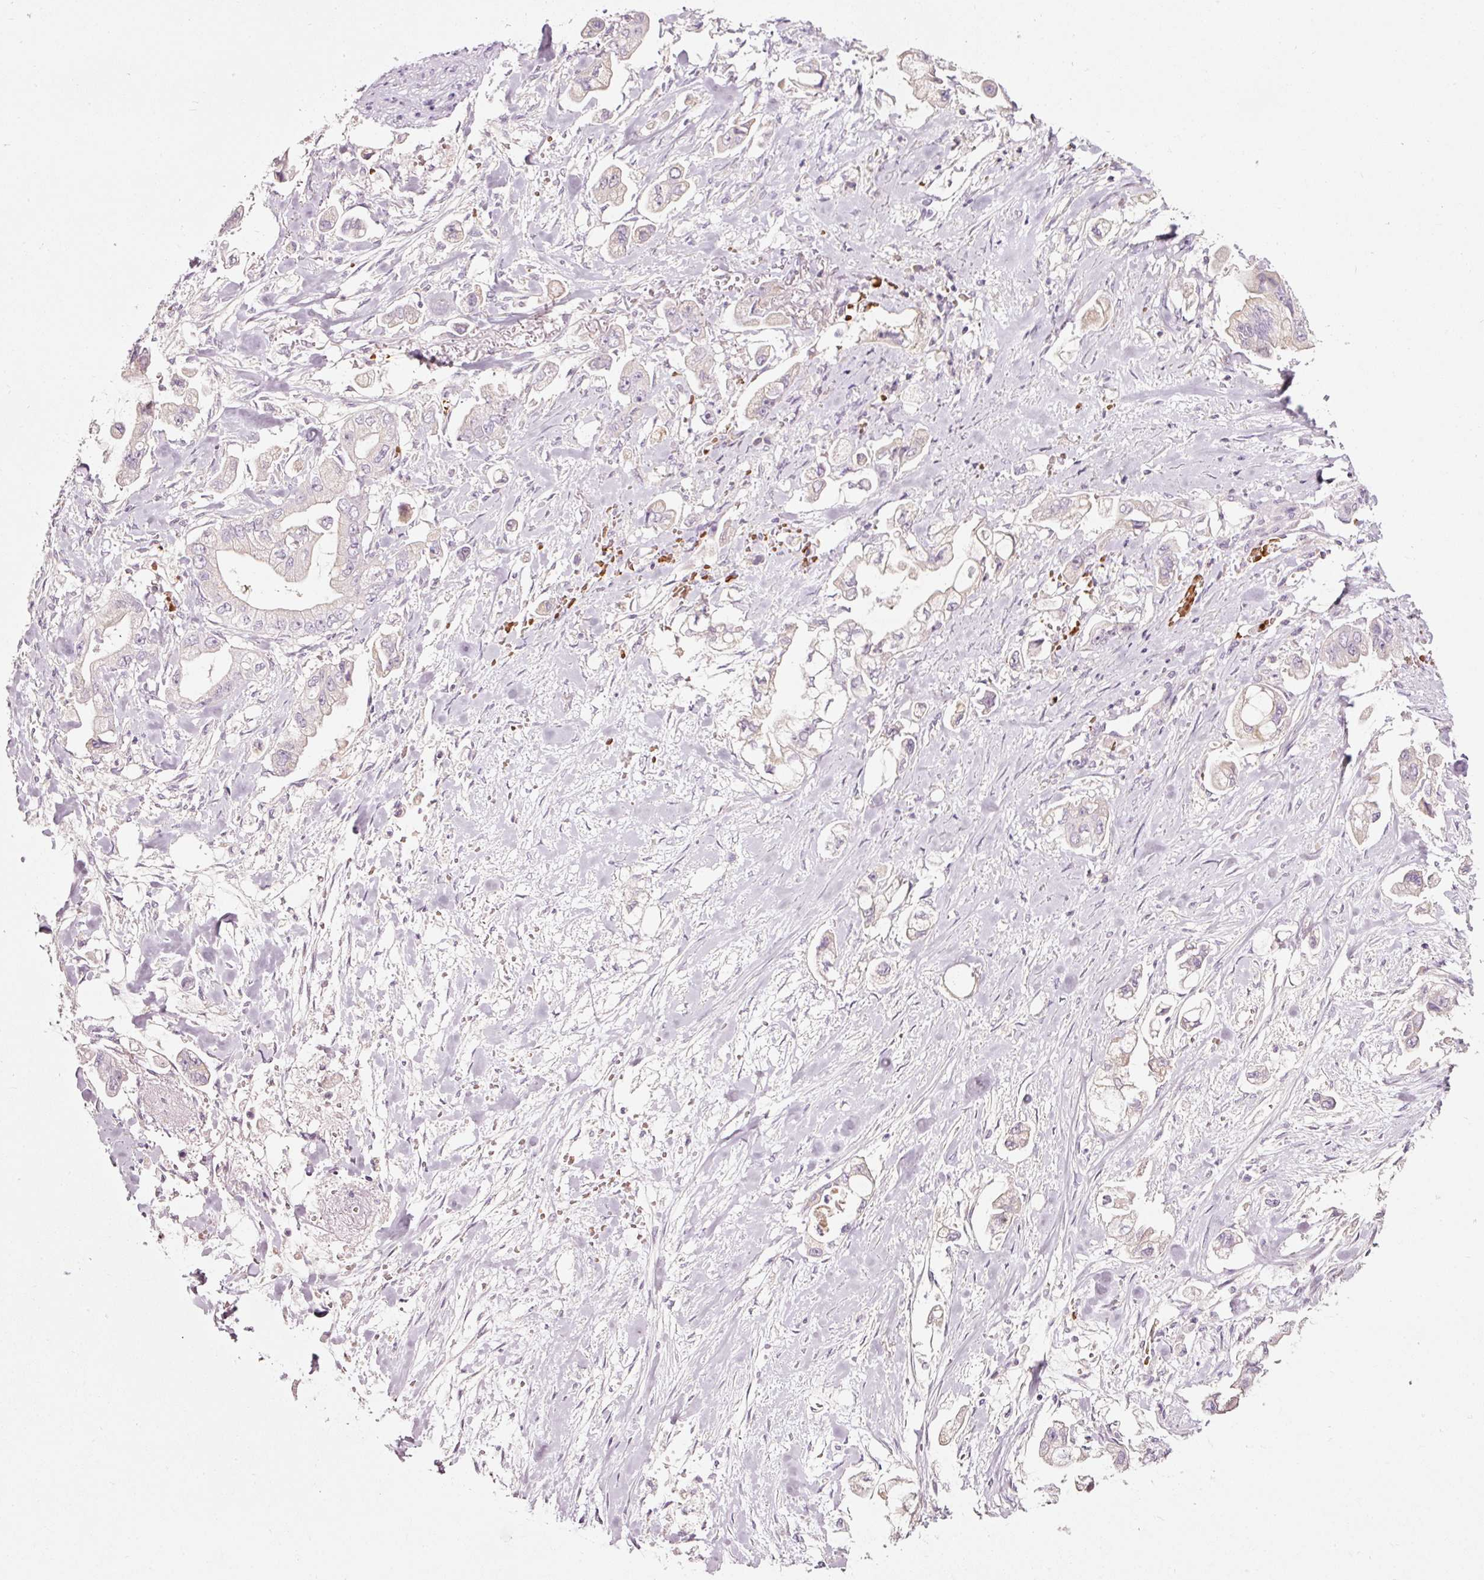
{"staining": {"intensity": "negative", "quantity": "none", "location": "none"}, "tissue": "stomach cancer", "cell_type": "Tumor cells", "image_type": "cancer", "snomed": [{"axis": "morphology", "description": "Adenocarcinoma, NOS"}, {"axis": "topography", "description": "Stomach"}], "caption": "Immunohistochemical staining of human stomach cancer (adenocarcinoma) shows no significant staining in tumor cells.", "gene": "LDHAL6B", "patient": {"sex": "male", "age": 62}}